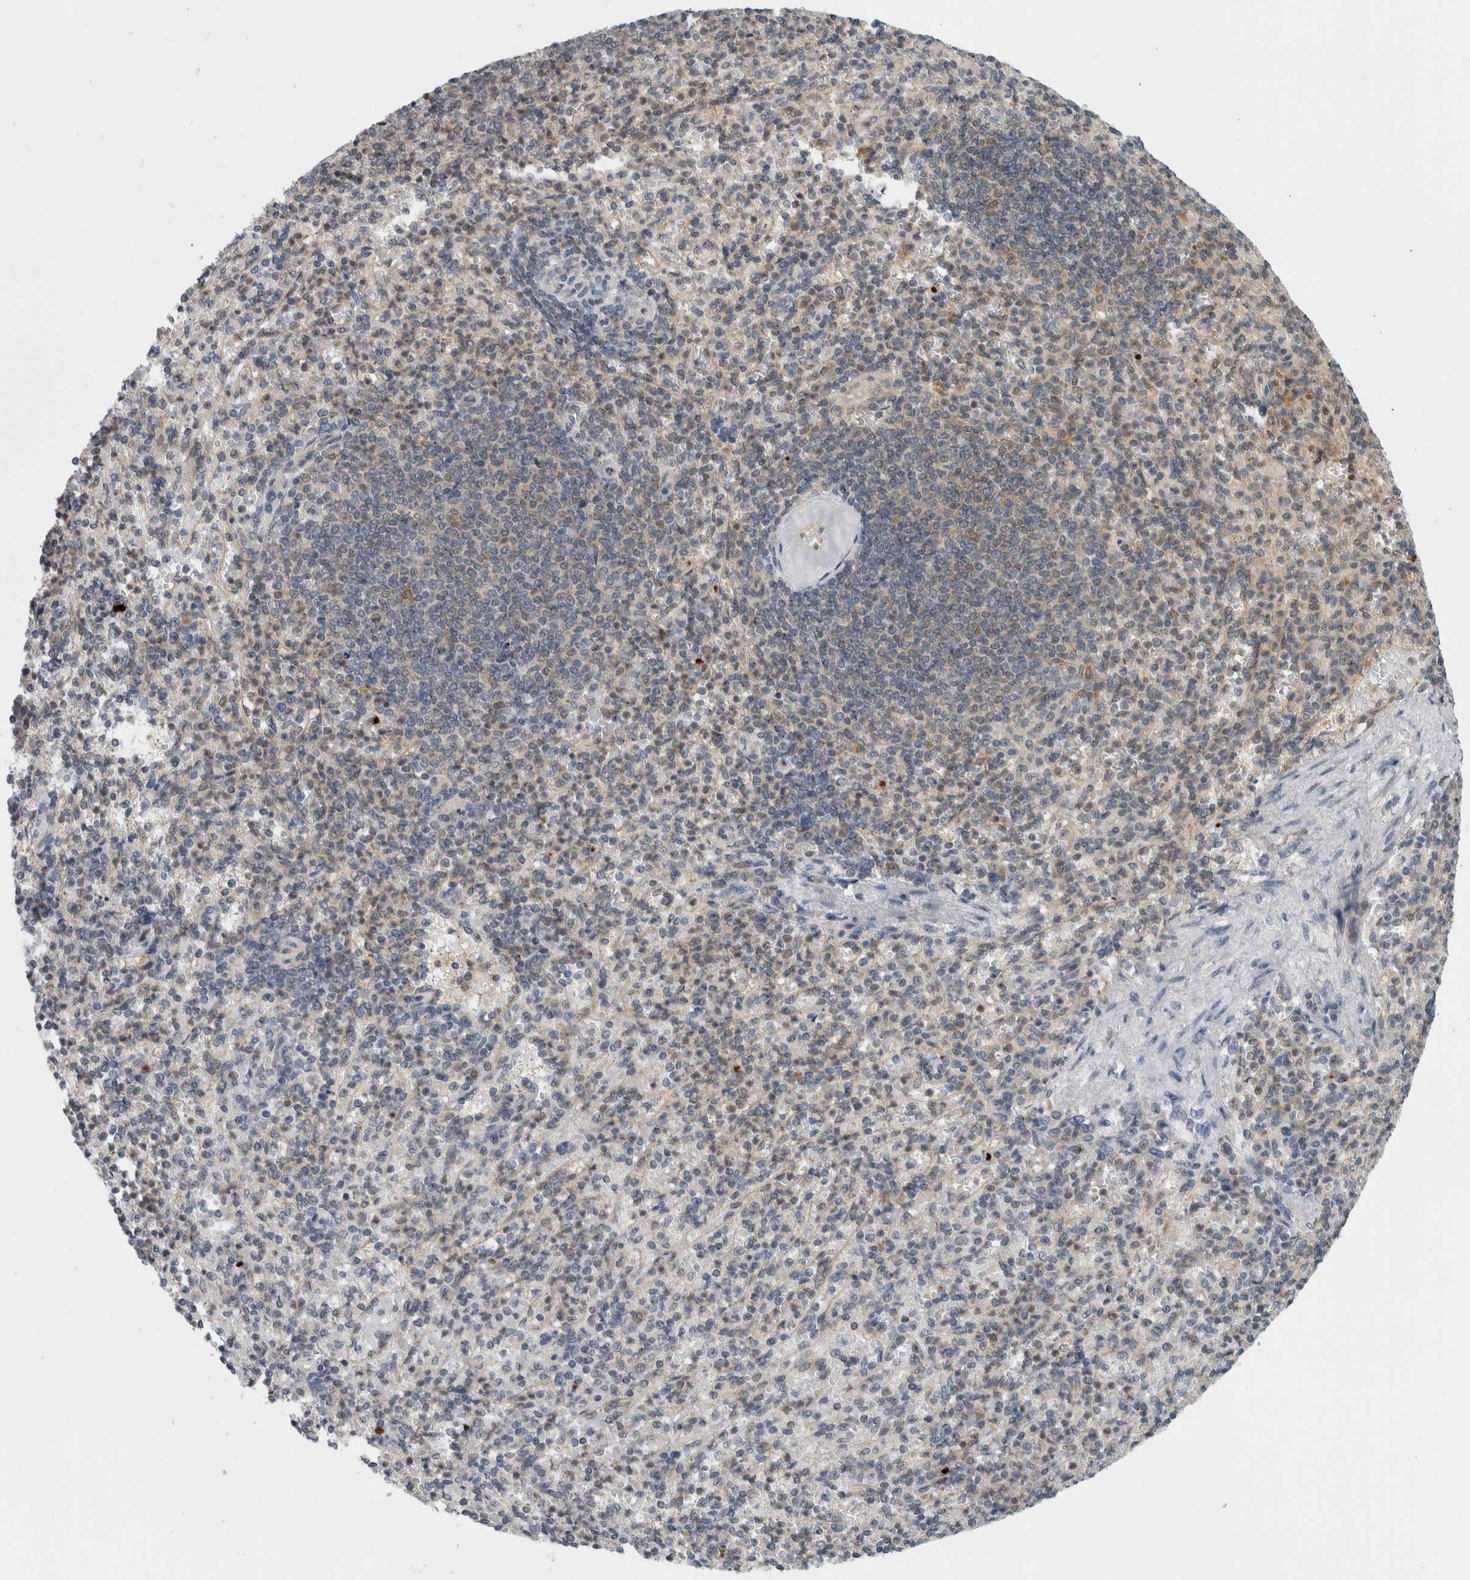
{"staining": {"intensity": "weak", "quantity": "25%-75%", "location": "cytoplasmic/membranous"}, "tissue": "spleen", "cell_type": "Cells in red pulp", "image_type": "normal", "snomed": [{"axis": "morphology", "description": "Normal tissue, NOS"}, {"axis": "topography", "description": "Spleen"}], "caption": "Protein expression by immunohistochemistry demonstrates weak cytoplasmic/membranous positivity in approximately 25%-75% of cells in red pulp in normal spleen. (brown staining indicates protein expression, while blue staining denotes nuclei).", "gene": "CCDC43", "patient": {"sex": "female", "age": 74}}